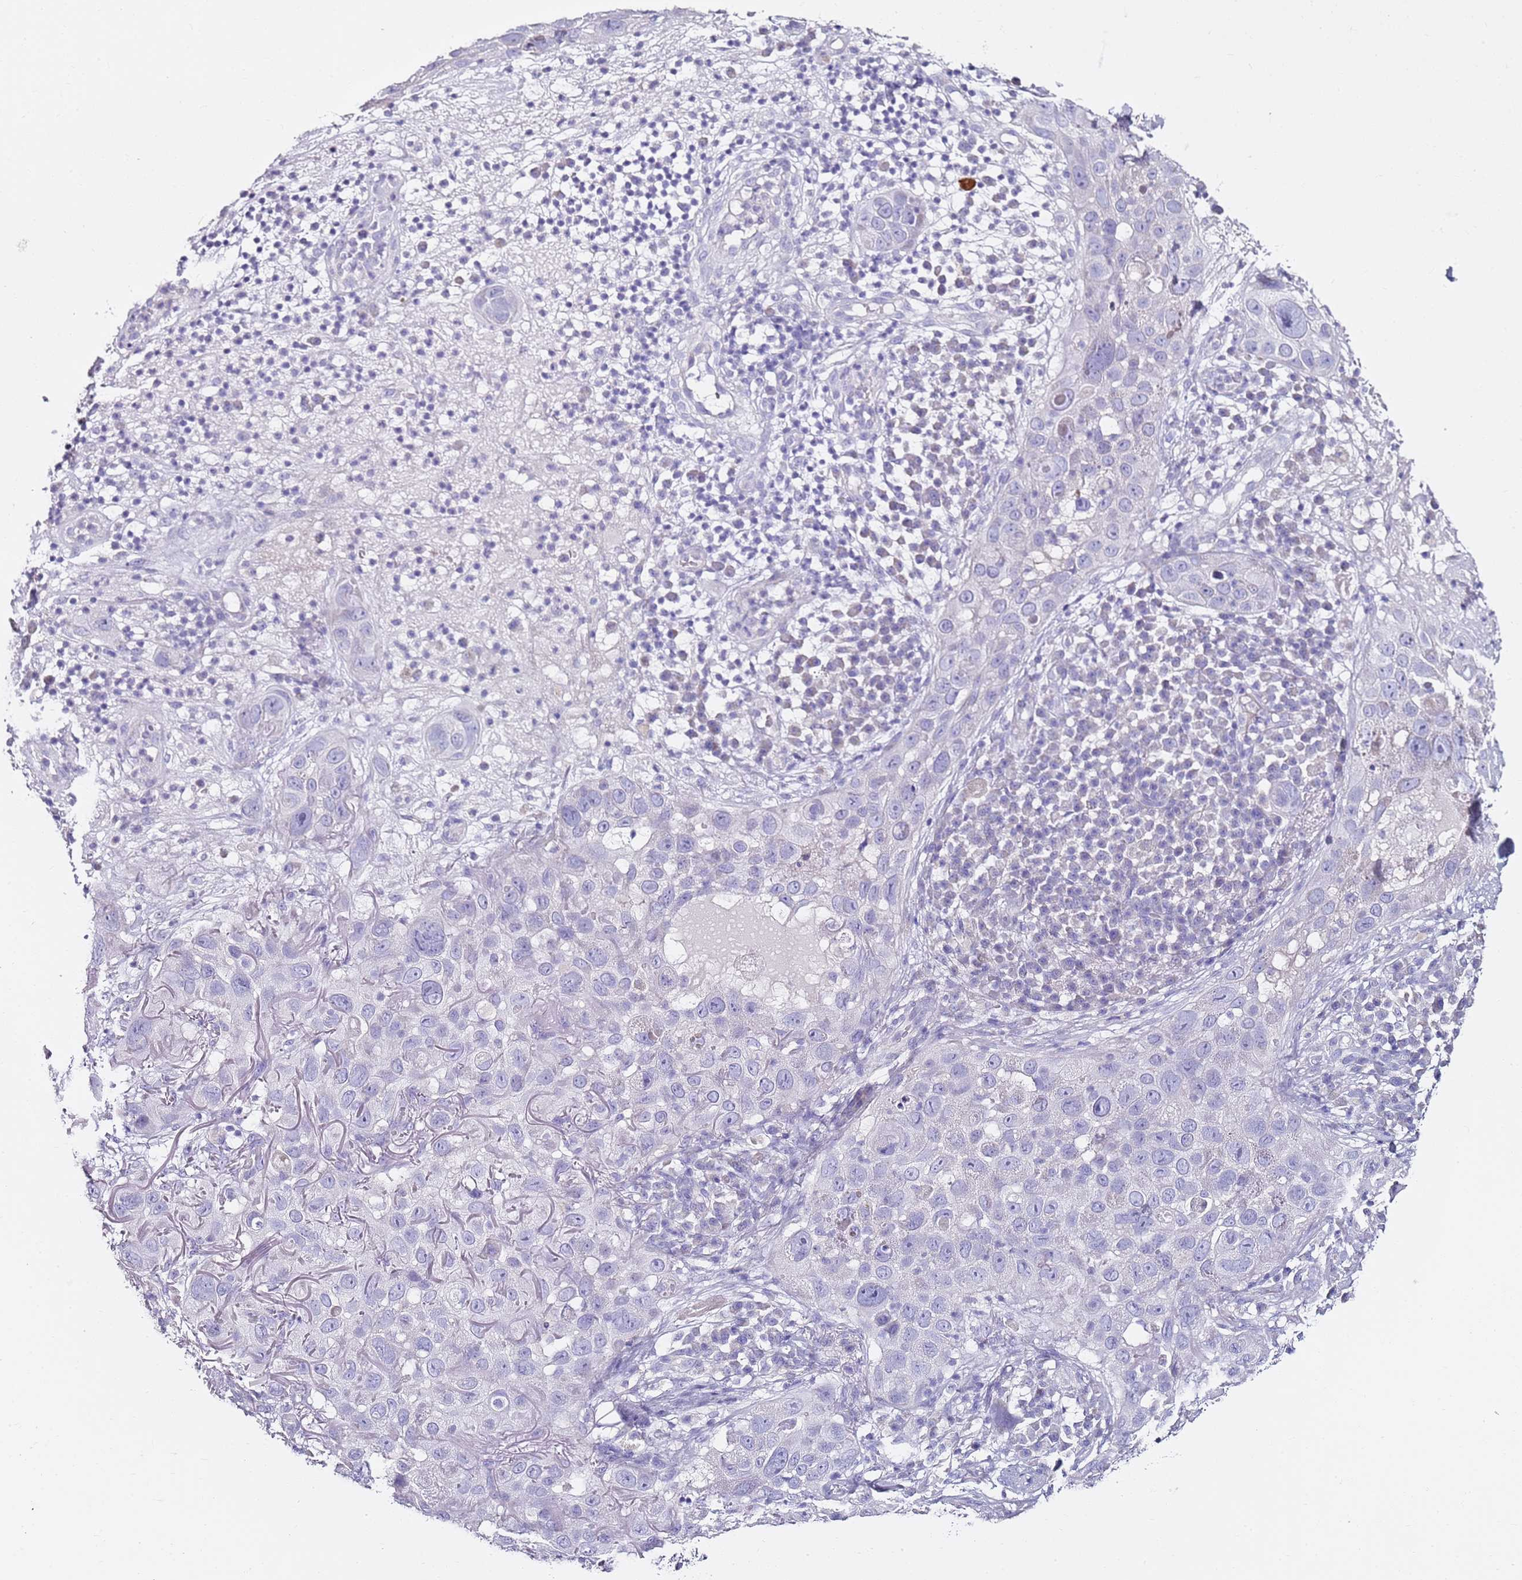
{"staining": {"intensity": "negative", "quantity": "none", "location": "none"}, "tissue": "skin cancer", "cell_type": "Tumor cells", "image_type": "cancer", "snomed": [{"axis": "morphology", "description": "Squamous cell carcinoma in situ, NOS"}, {"axis": "morphology", "description": "Squamous cell carcinoma, NOS"}, {"axis": "topography", "description": "Skin"}], "caption": "This micrograph is of skin cancer (squamous cell carcinoma) stained with immunohistochemistry to label a protein in brown with the nuclei are counter-stained blue. There is no expression in tumor cells.", "gene": "MYBPC3", "patient": {"sex": "male", "age": 93}}